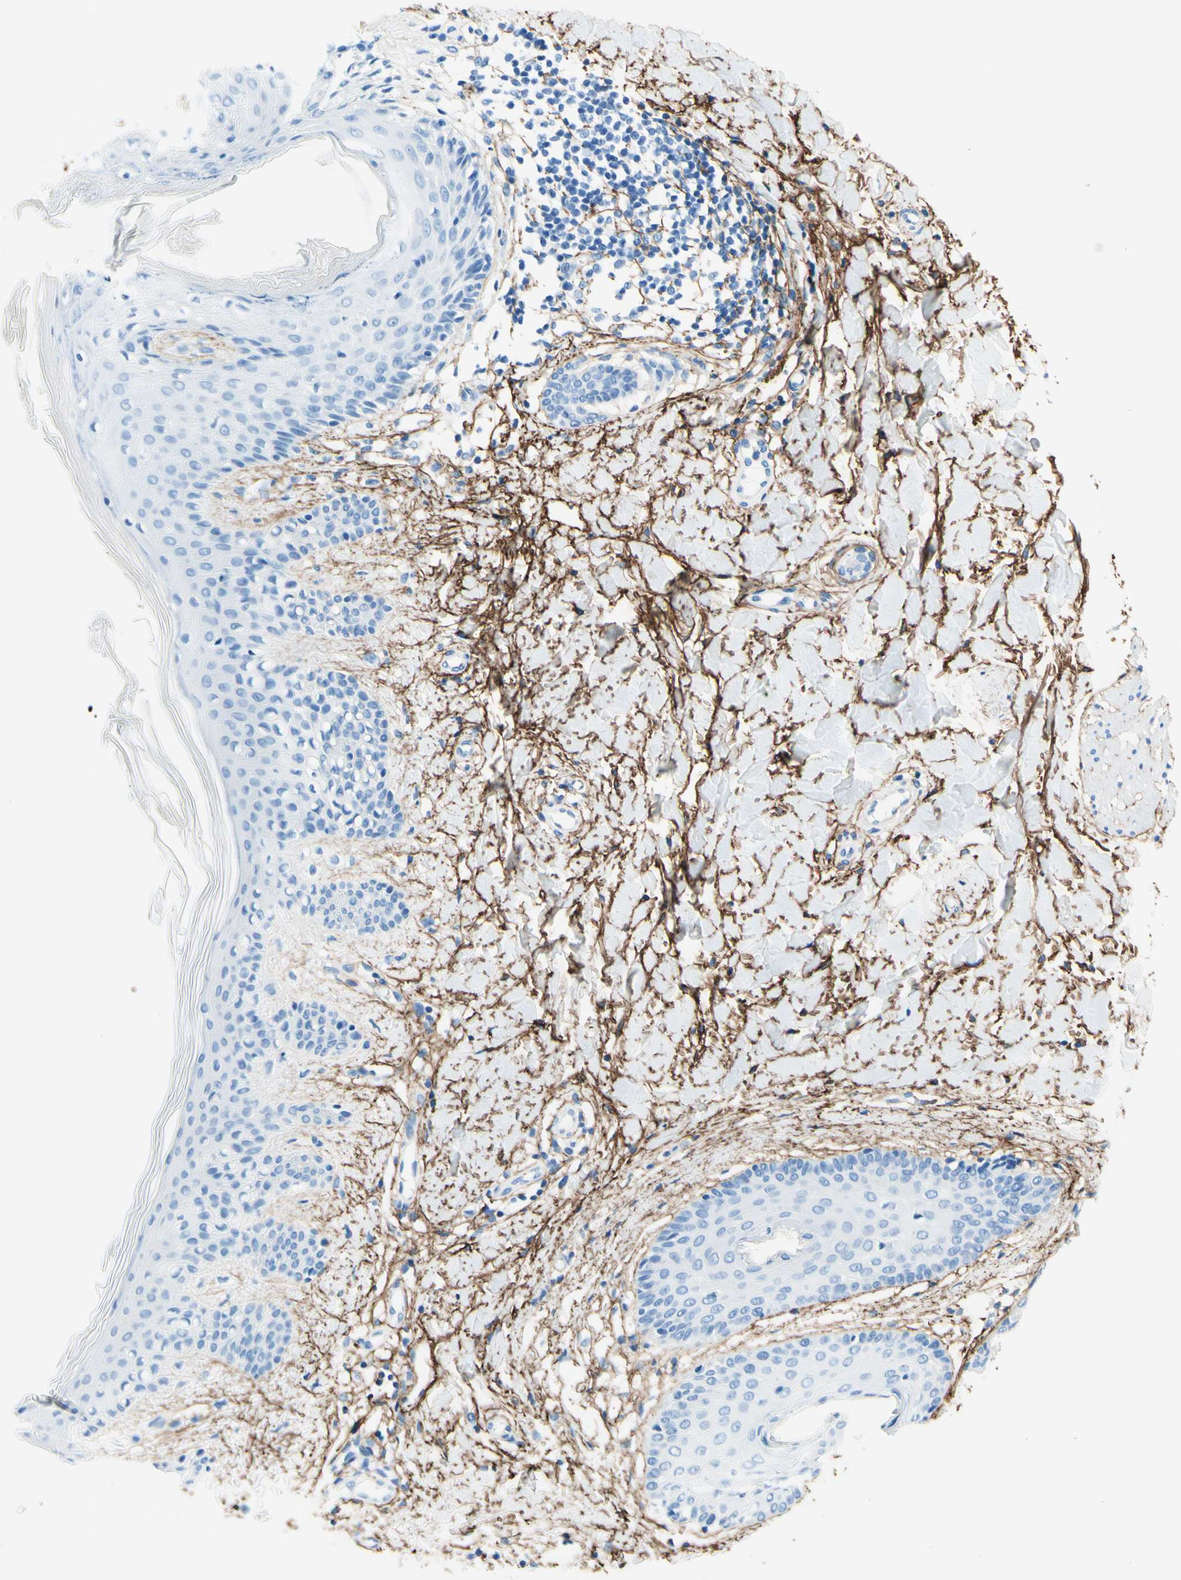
{"staining": {"intensity": "negative", "quantity": "none", "location": "none"}, "tissue": "skin", "cell_type": "Fibroblasts", "image_type": "normal", "snomed": [{"axis": "morphology", "description": "Normal tissue, NOS"}, {"axis": "topography", "description": "Skin"}], "caption": "An IHC histopathology image of unremarkable skin is shown. There is no staining in fibroblasts of skin. Brightfield microscopy of immunohistochemistry (IHC) stained with DAB (3,3'-diaminobenzidine) (brown) and hematoxylin (blue), captured at high magnification.", "gene": "MFAP5", "patient": {"sex": "male", "age": 16}}